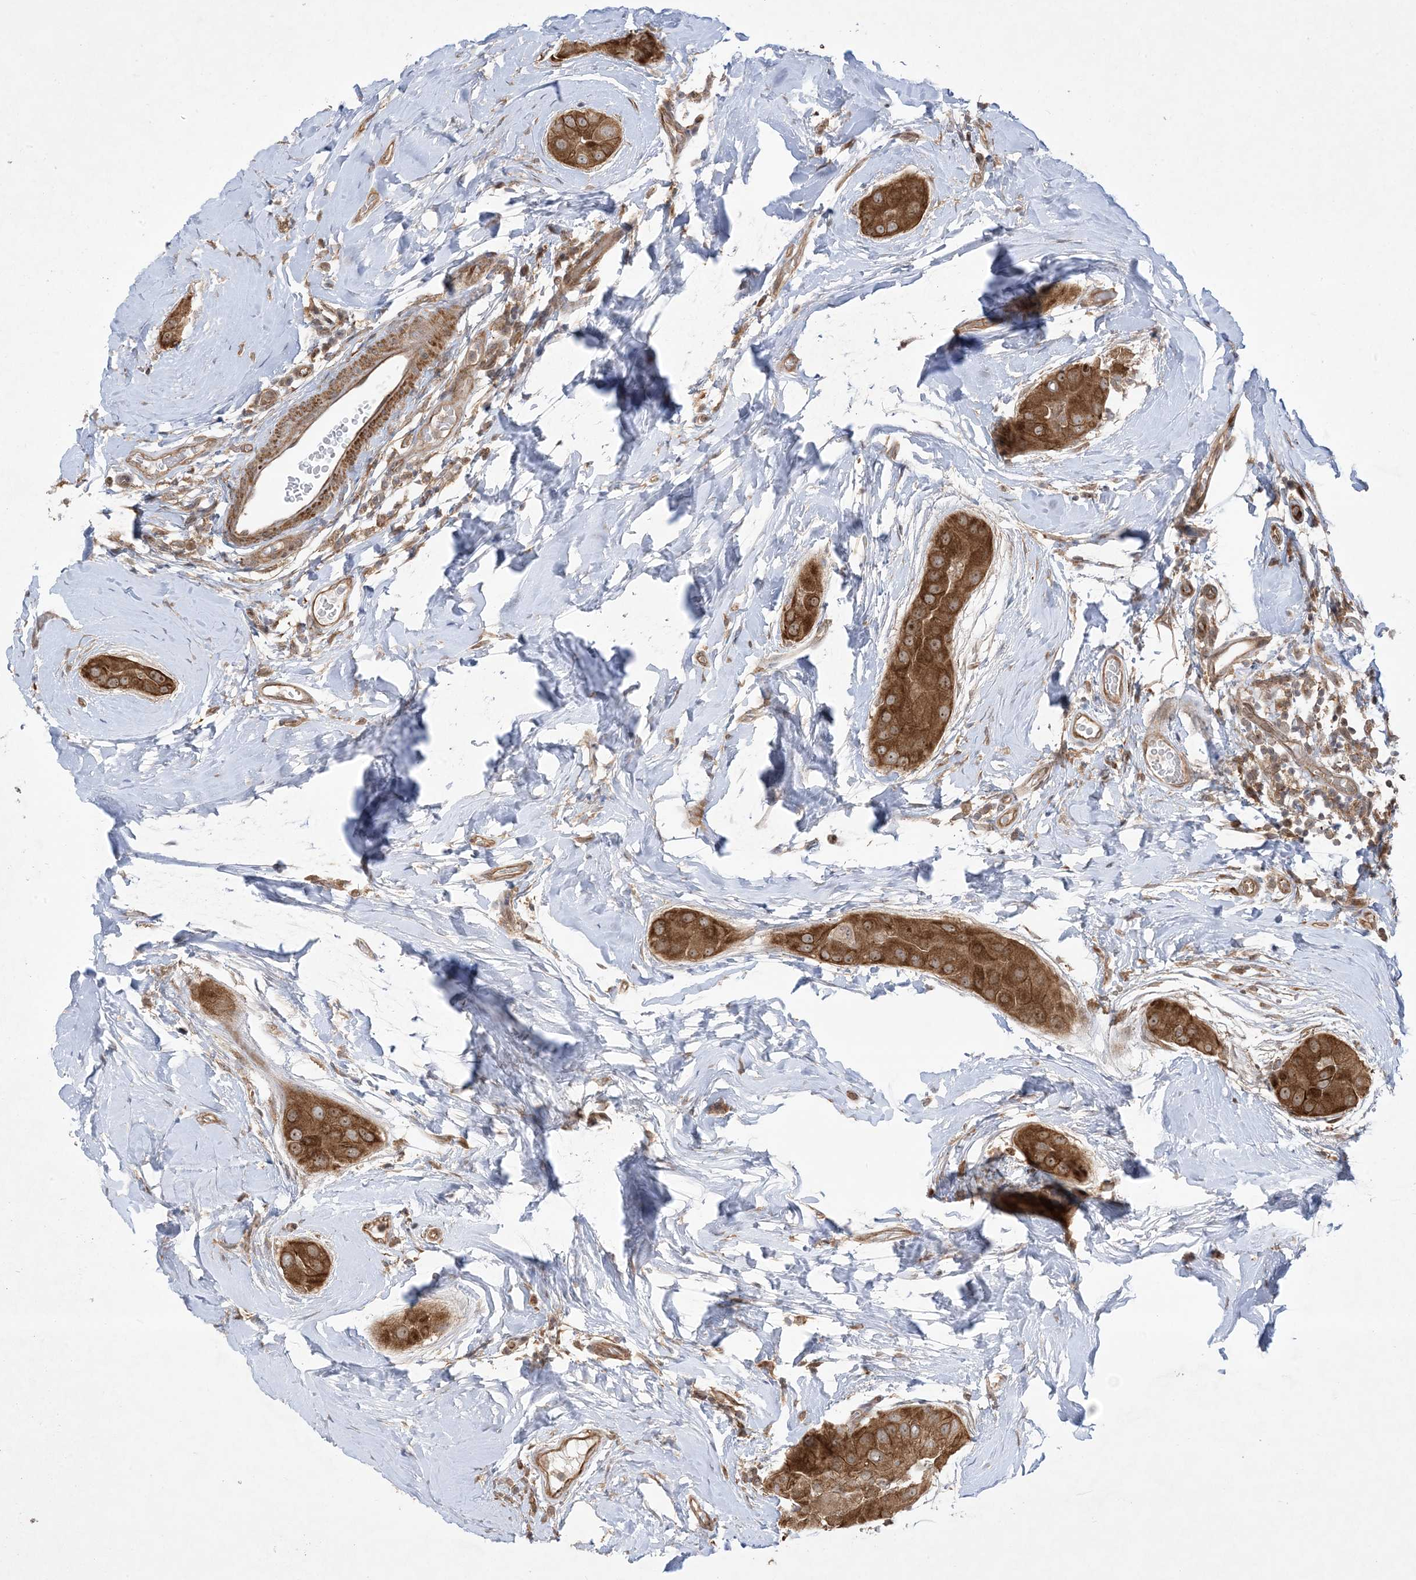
{"staining": {"intensity": "strong", "quantity": ">75%", "location": "cytoplasmic/membranous,nuclear"}, "tissue": "thyroid cancer", "cell_type": "Tumor cells", "image_type": "cancer", "snomed": [{"axis": "morphology", "description": "Papillary adenocarcinoma, NOS"}, {"axis": "topography", "description": "Thyroid gland"}], "caption": "An immunohistochemistry (IHC) image of tumor tissue is shown. Protein staining in brown labels strong cytoplasmic/membranous and nuclear positivity in papillary adenocarcinoma (thyroid) within tumor cells.", "gene": "SOGA3", "patient": {"sex": "male", "age": 33}}